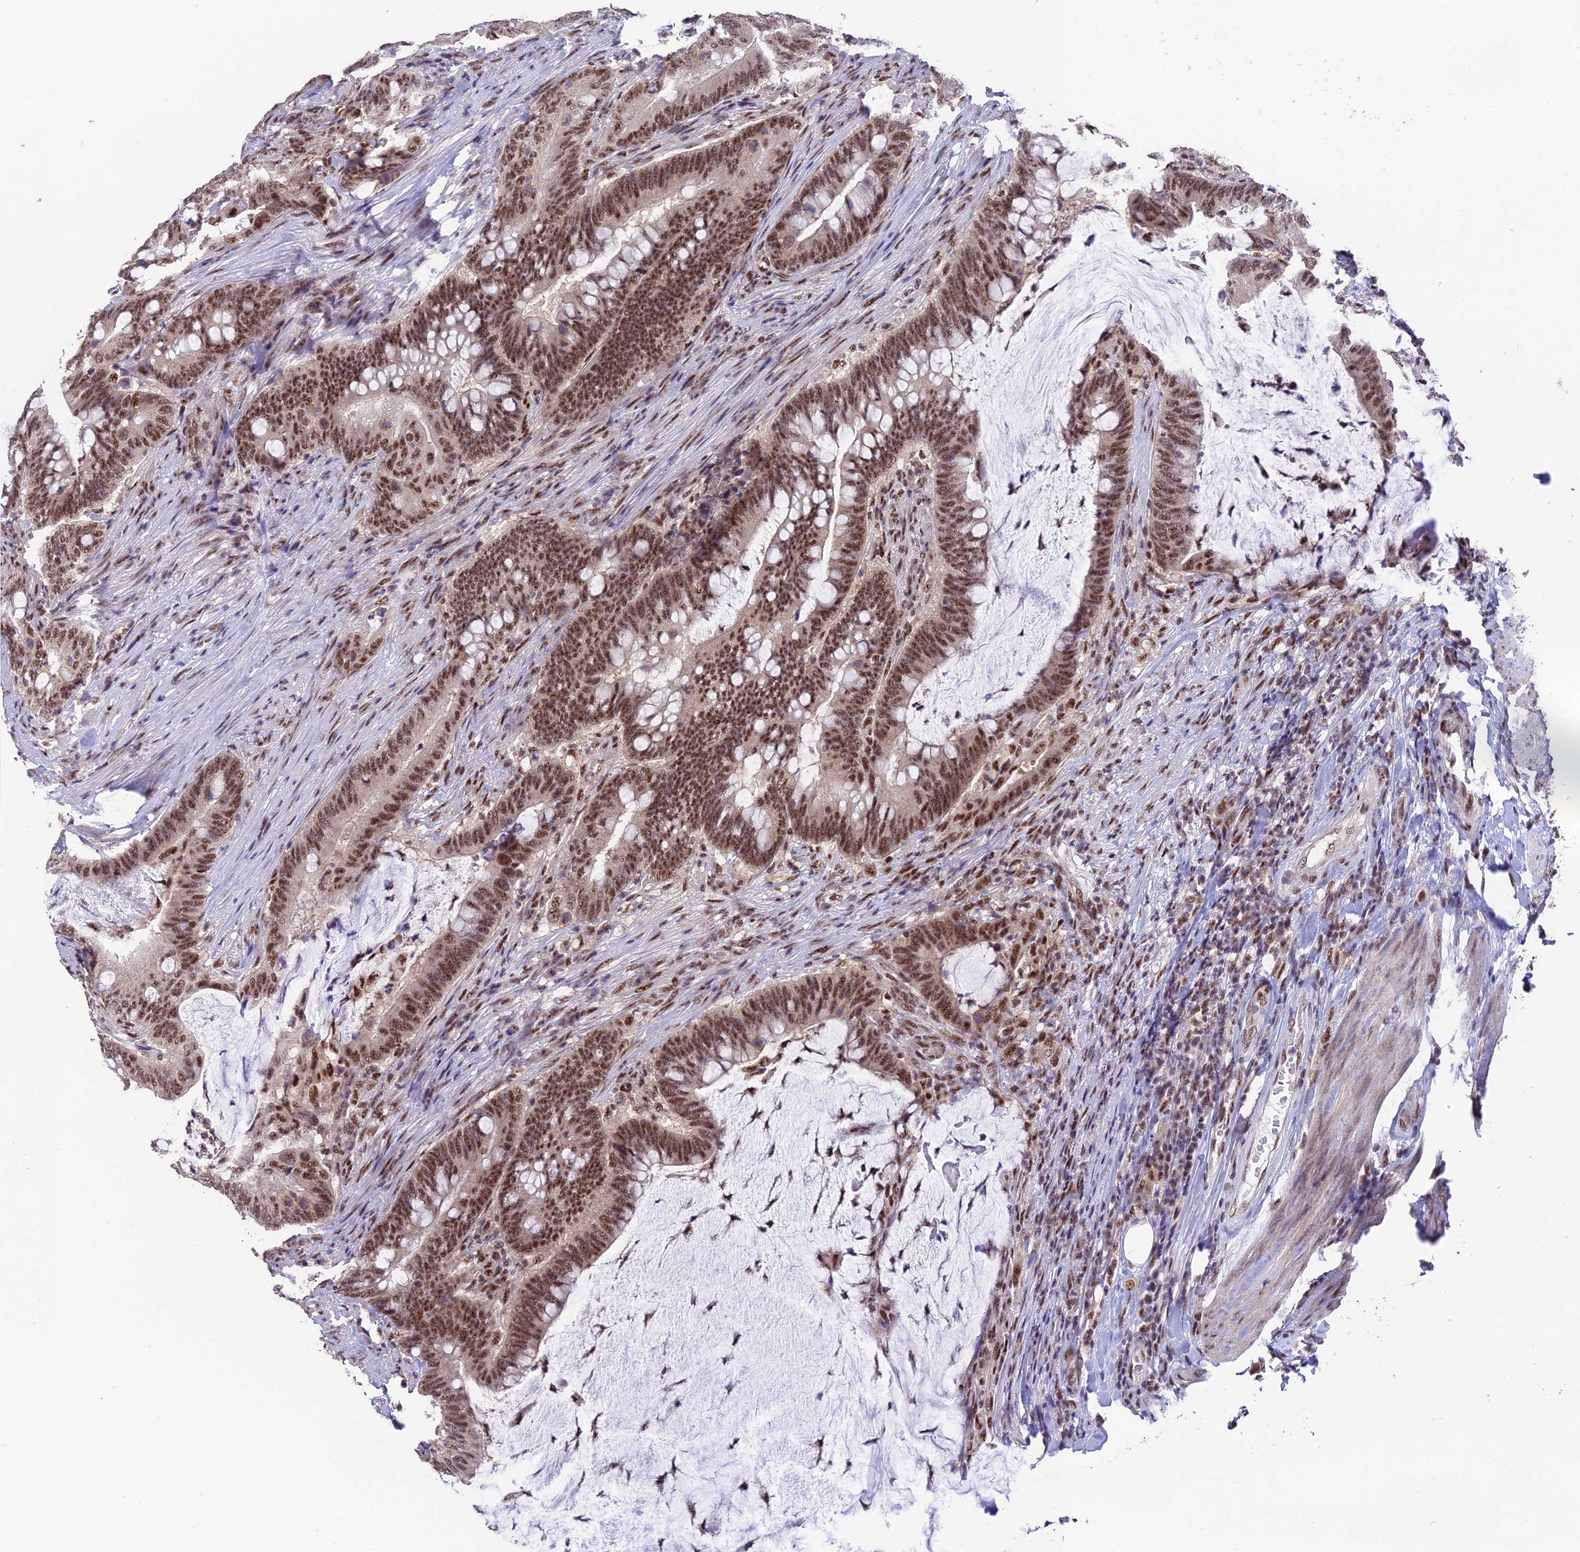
{"staining": {"intensity": "moderate", "quantity": ">75%", "location": "nuclear"}, "tissue": "colorectal cancer", "cell_type": "Tumor cells", "image_type": "cancer", "snomed": [{"axis": "morphology", "description": "Adenocarcinoma, NOS"}, {"axis": "topography", "description": "Colon"}], "caption": "Protein expression analysis of colorectal adenocarcinoma shows moderate nuclear expression in about >75% of tumor cells.", "gene": "THOC7", "patient": {"sex": "female", "age": 66}}